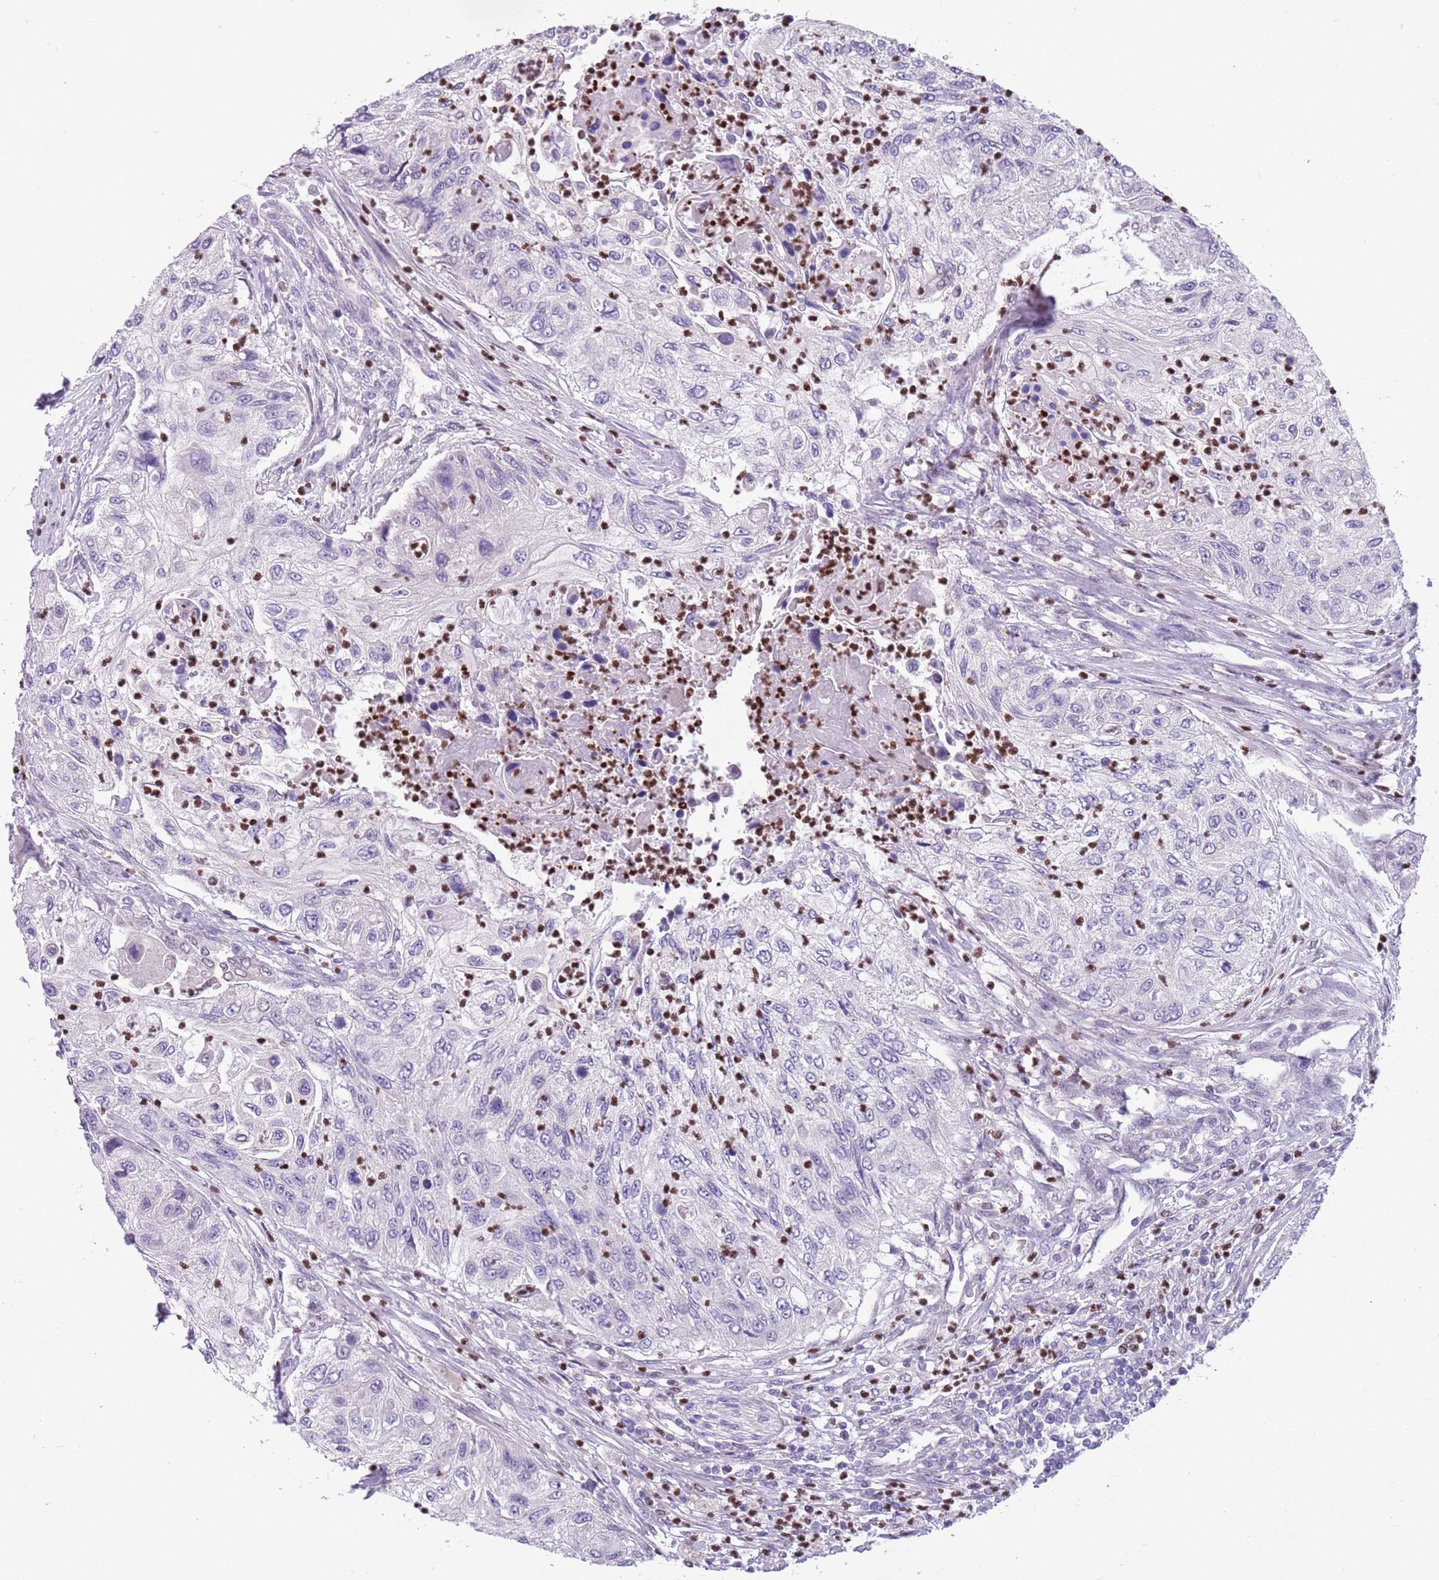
{"staining": {"intensity": "negative", "quantity": "none", "location": "none"}, "tissue": "urothelial cancer", "cell_type": "Tumor cells", "image_type": "cancer", "snomed": [{"axis": "morphology", "description": "Urothelial carcinoma, High grade"}, {"axis": "topography", "description": "Urinary bladder"}], "caption": "A micrograph of high-grade urothelial carcinoma stained for a protein demonstrates no brown staining in tumor cells.", "gene": "ADCY7", "patient": {"sex": "female", "age": 60}}